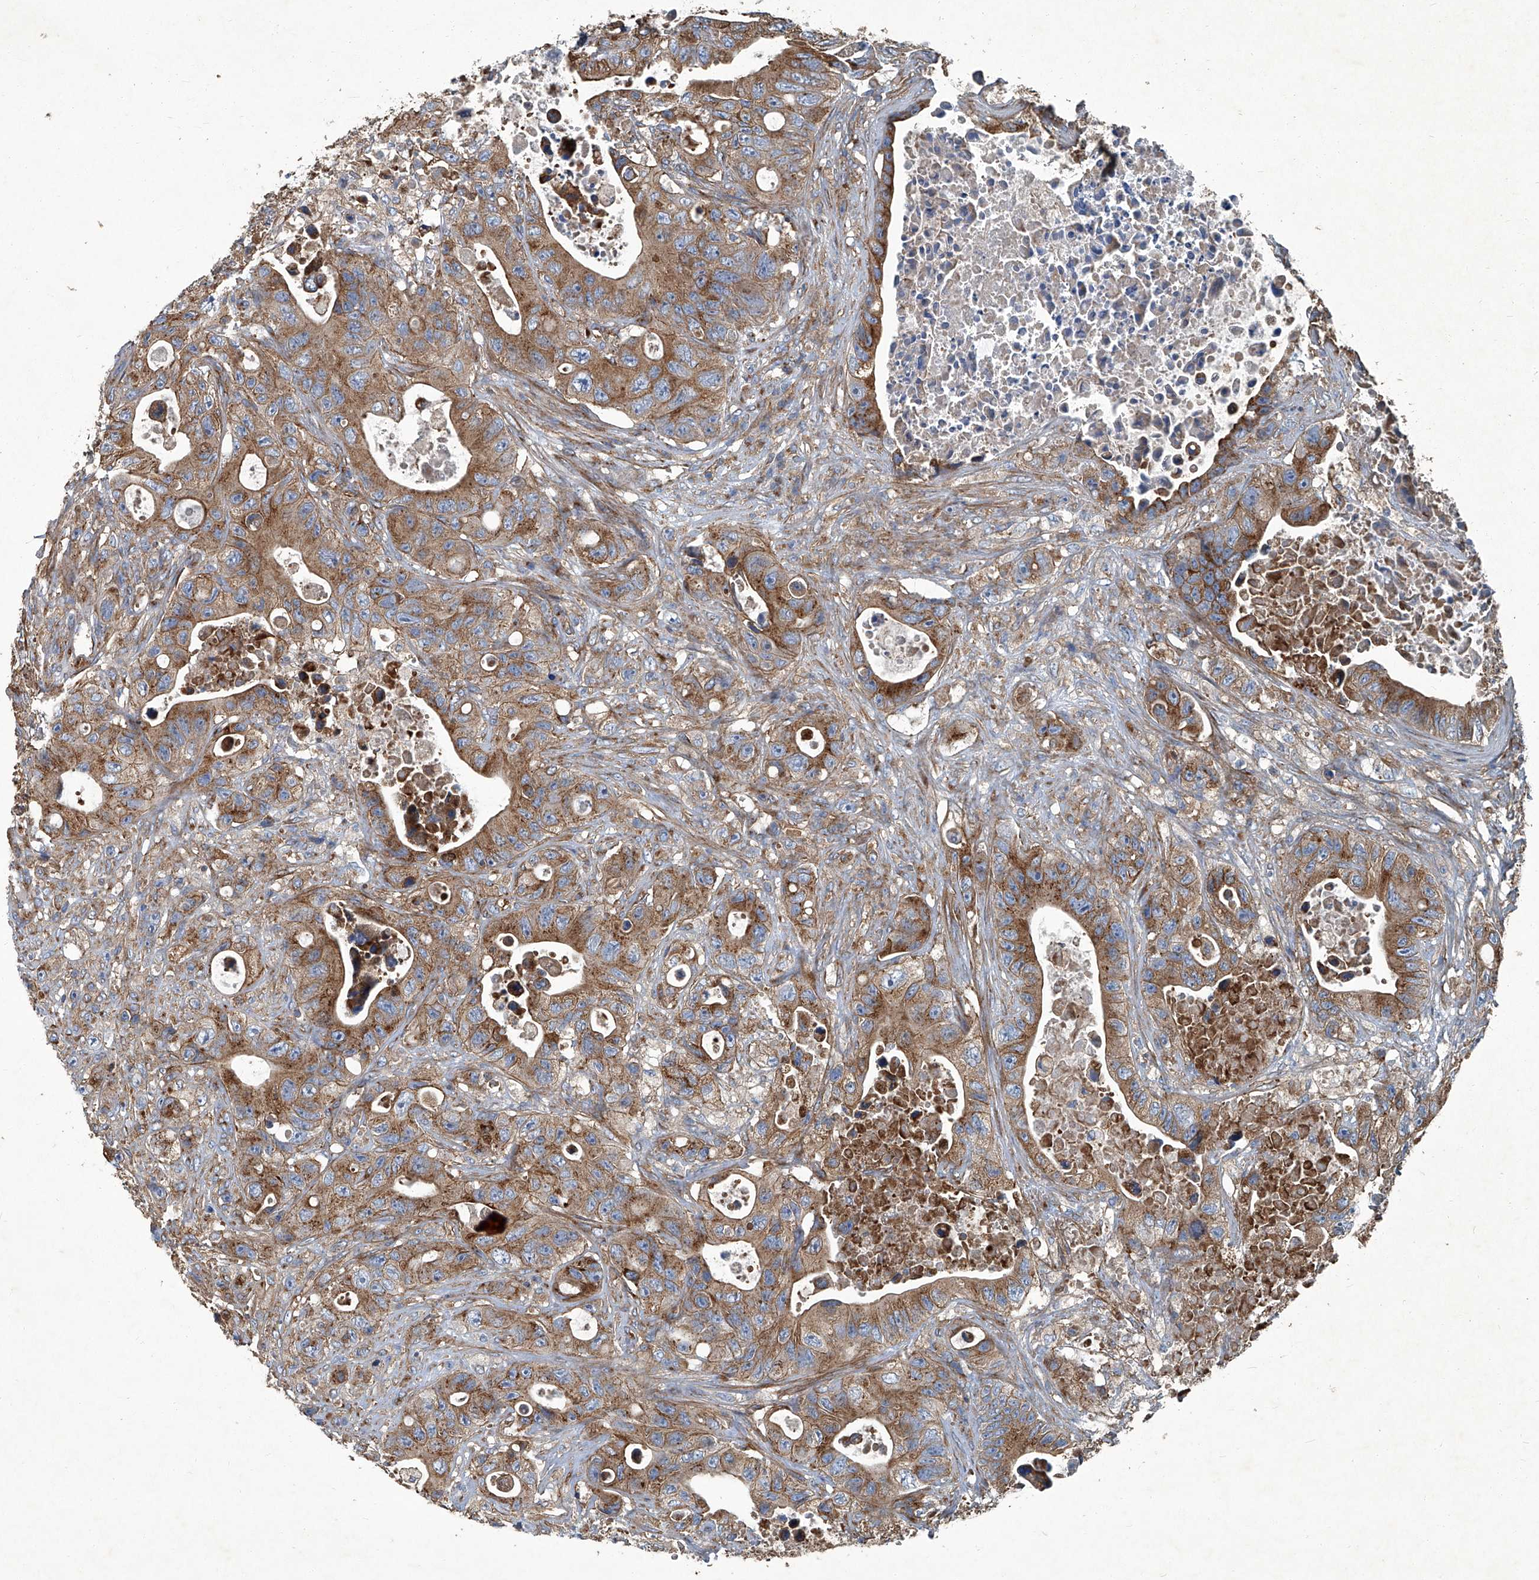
{"staining": {"intensity": "moderate", "quantity": ">75%", "location": "cytoplasmic/membranous"}, "tissue": "colorectal cancer", "cell_type": "Tumor cells", "image_type": "cancer", "snomed": [{"axis": "morphology", "description": "Adenocarcinoma, NOS"}, {"axis": "topography", "description": "Colon"}], "caption": "Brown immunohistochemical staining in human colorectal cancer (adenocarcinoma) shows moderate cytoplasmic/membranous staining in approximately >75% of tumor cells.", "gene": "PIGH", "patient": {"sex": "female", "age": 46}}